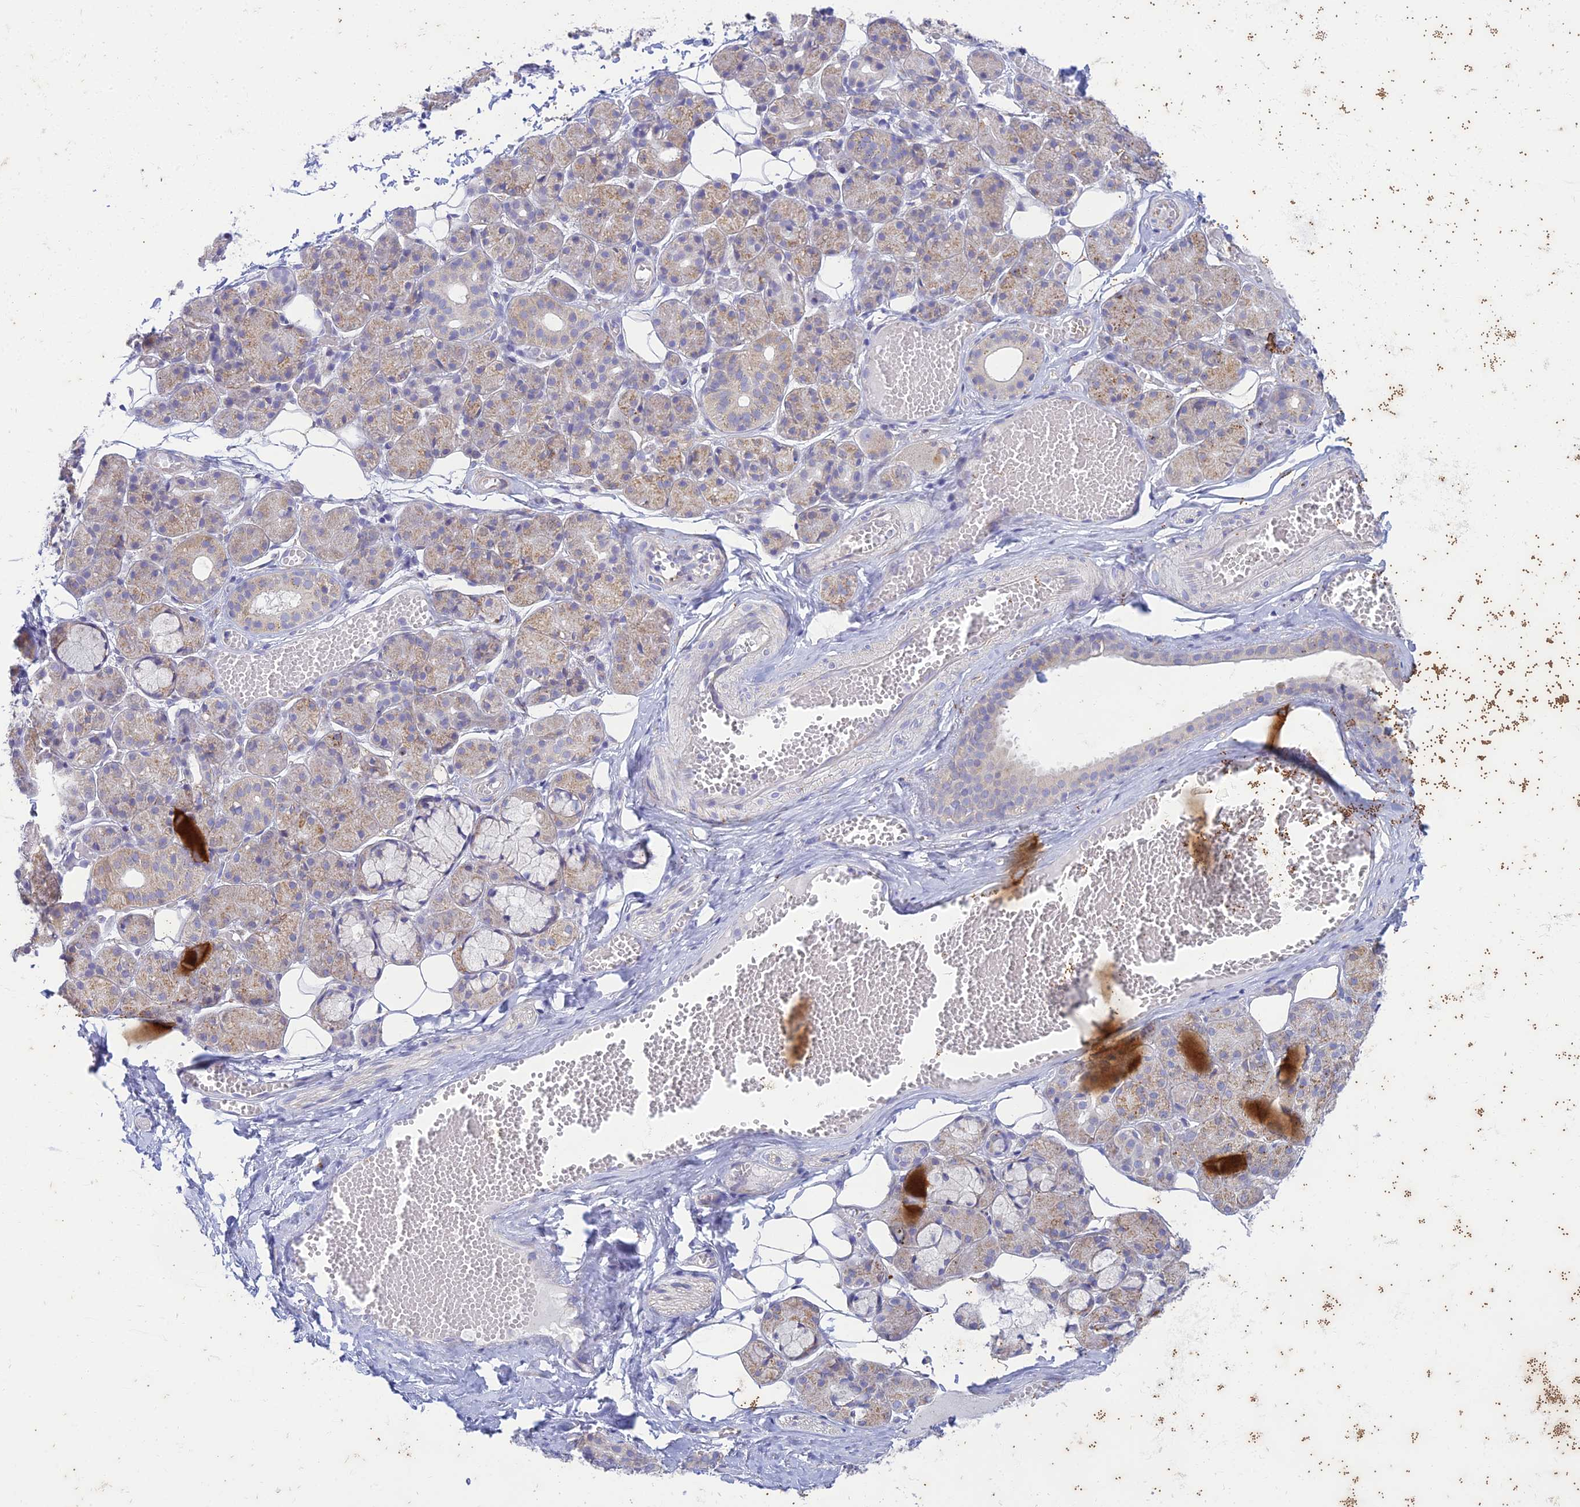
{"staining": {"intensity": "moderate", "quantity": "<25%", "location": "cytoplasmic/membranous"}, "tissue": "salivary gland", "cell_type": "Glandular cells", "image_type": "normal", "snomed": [{"axis": "morphology", "description": "Normal tissue, NOS"}, {"axis": "topography", "description": "Salivary gland"}], "caption": "IHC of benign salivary gland reveals low levels of moderate cytoplasmic/membranous positivity in approximately <25% of glandular cells. The staining was performed using DAB (3,3'-diaminobenzidine) to visualize the protein expression in brown, while the nuclei were stained in blue with hematoxylin (Magnification: 20x).", "gene": "PTCD2", "patient": {"sex": "male", "age": 63}}